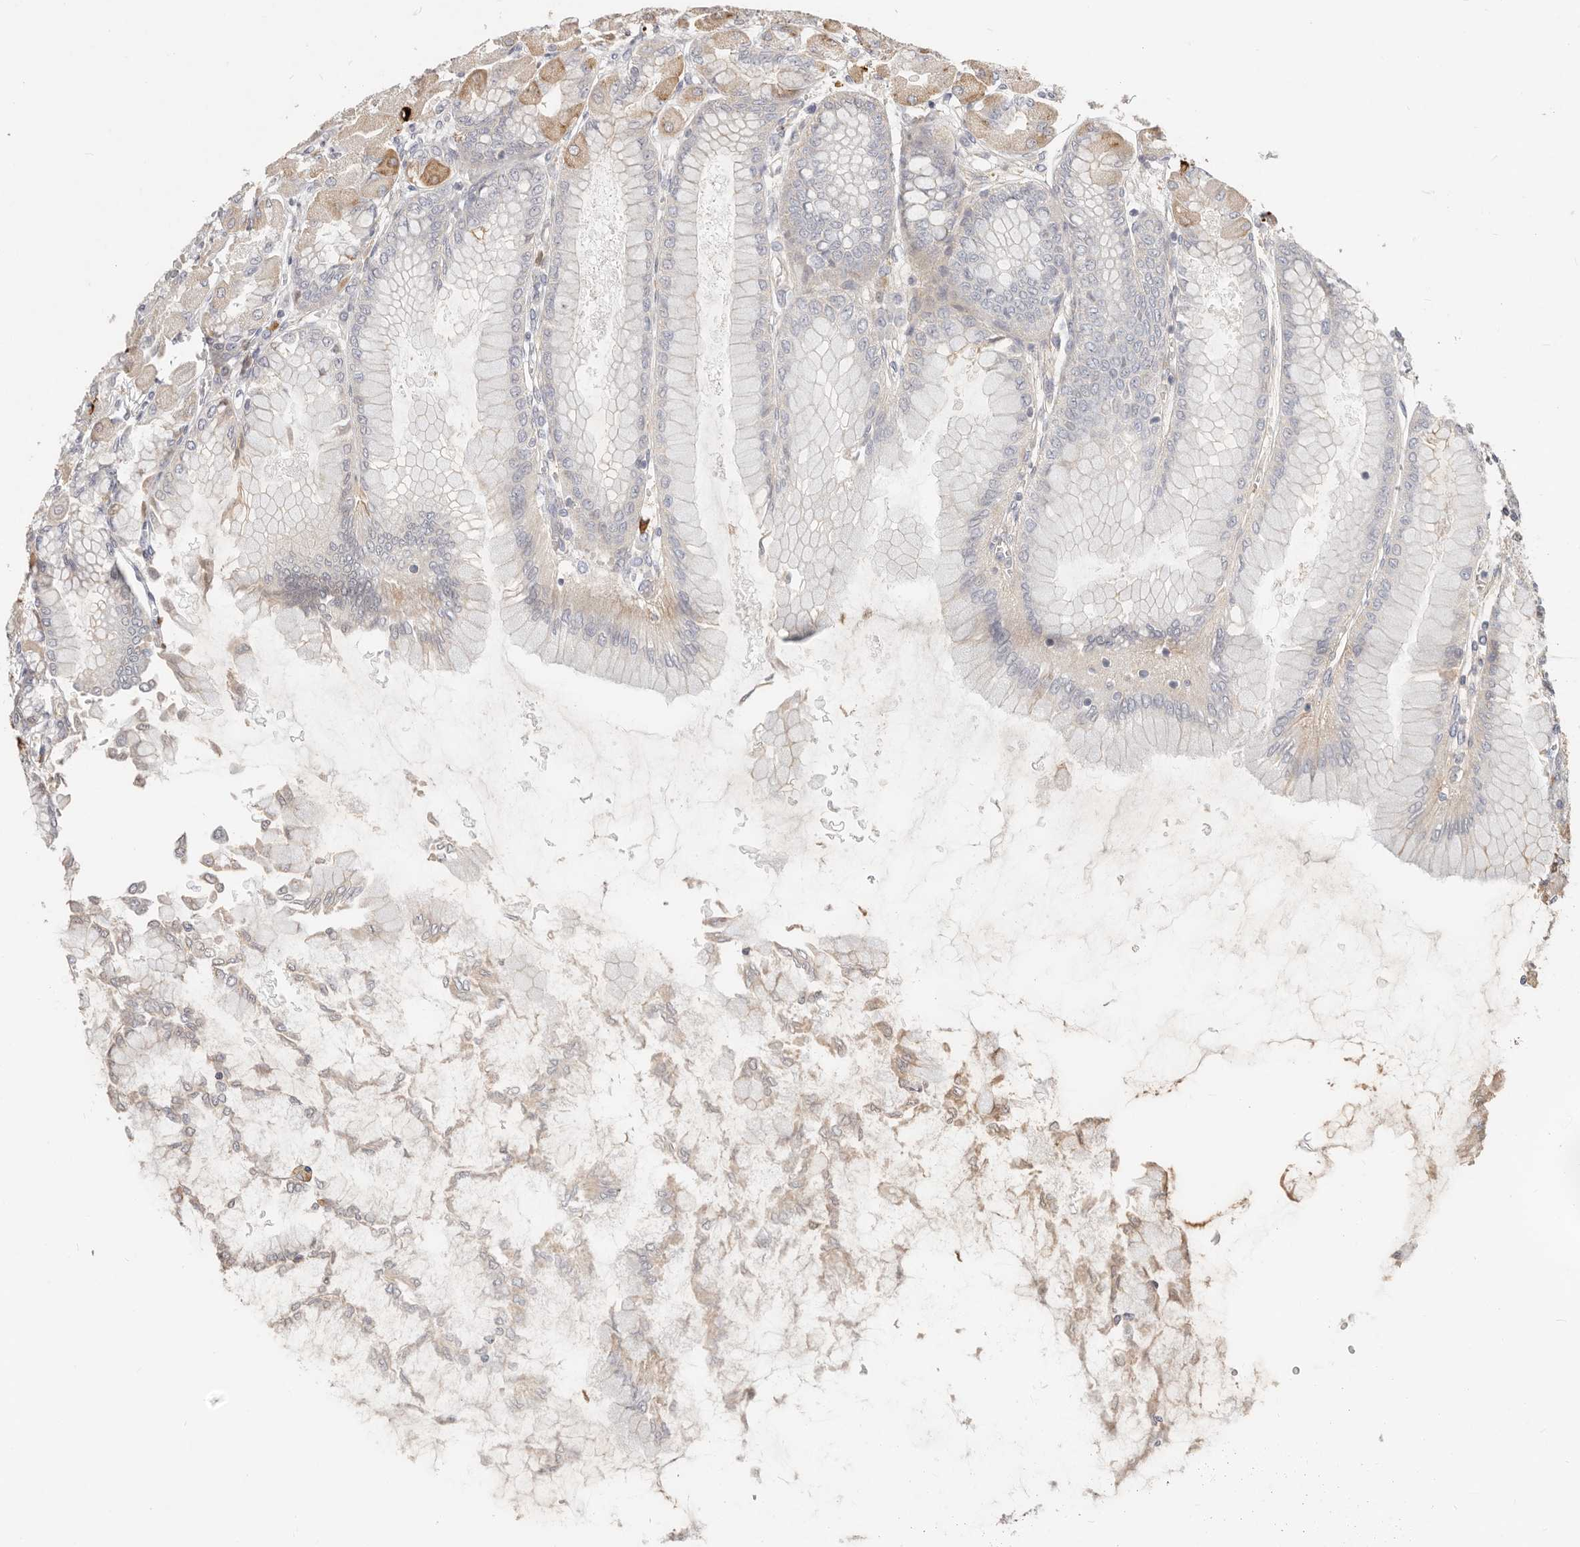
{"staining": {"intensity": "weak", "quantity": "25%-75%", "location": "cytoplasmic/membranous"}, "tissue": "stomach", "cell_type": "Glandular cells", "image_type": "normal", "snomed": [{"axis": "morphology", "description": "Normal tissue, NOS"}, {"axis": "topography", "description": "Stomach, upper"}], "caption": "DAB immunohistochemical staining of normal stomach displays weak cytoplasmic/membranous protein positivity in approximately 25%-75% of glandular cells. Ihc stains the protein of interest in brown and the nuclei are stained blue.", "gene": "MTFR2", "patient": {"sex": "female", "age": 56}}